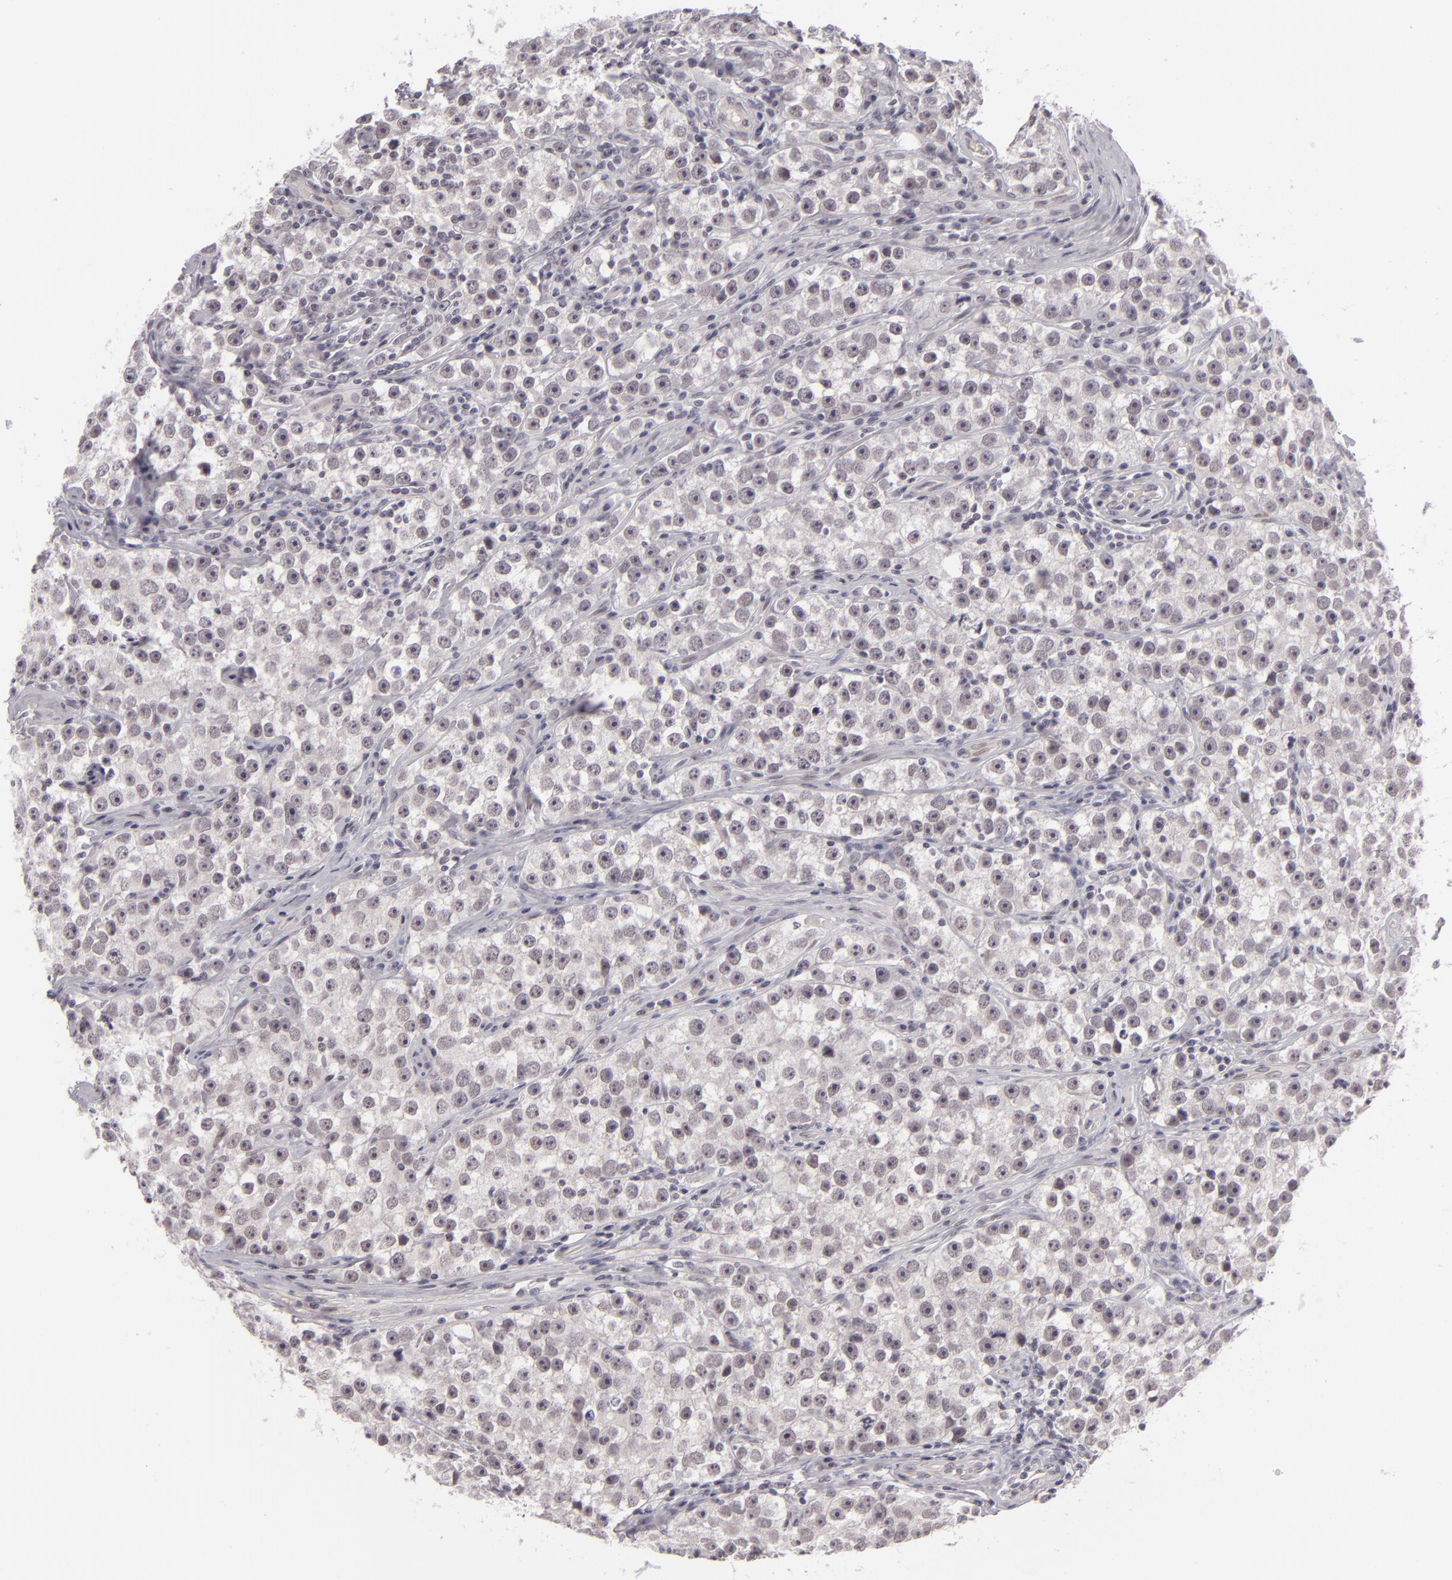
{"staining": {"intensity": "negative", "quantity": "none", "location": "none"}, "tissue": "testis cancer", "cell_type": "Tumor cells", "image_type": "cancer", "snomed": [{"axis": "morphology", "description": "Seminoma, NOS"}, {"axis": "topography", "description": "Testis"}], "caption": "IHC photomicrograph of neoplastic tissue: testis cancer (seminoma) stained with DAB (3,3'-diaminobenzidine) demonstrates no significant protein staining in tumor cells.", "gene": "ZNF205", "patient": {"sex": "male", "age": 32}}